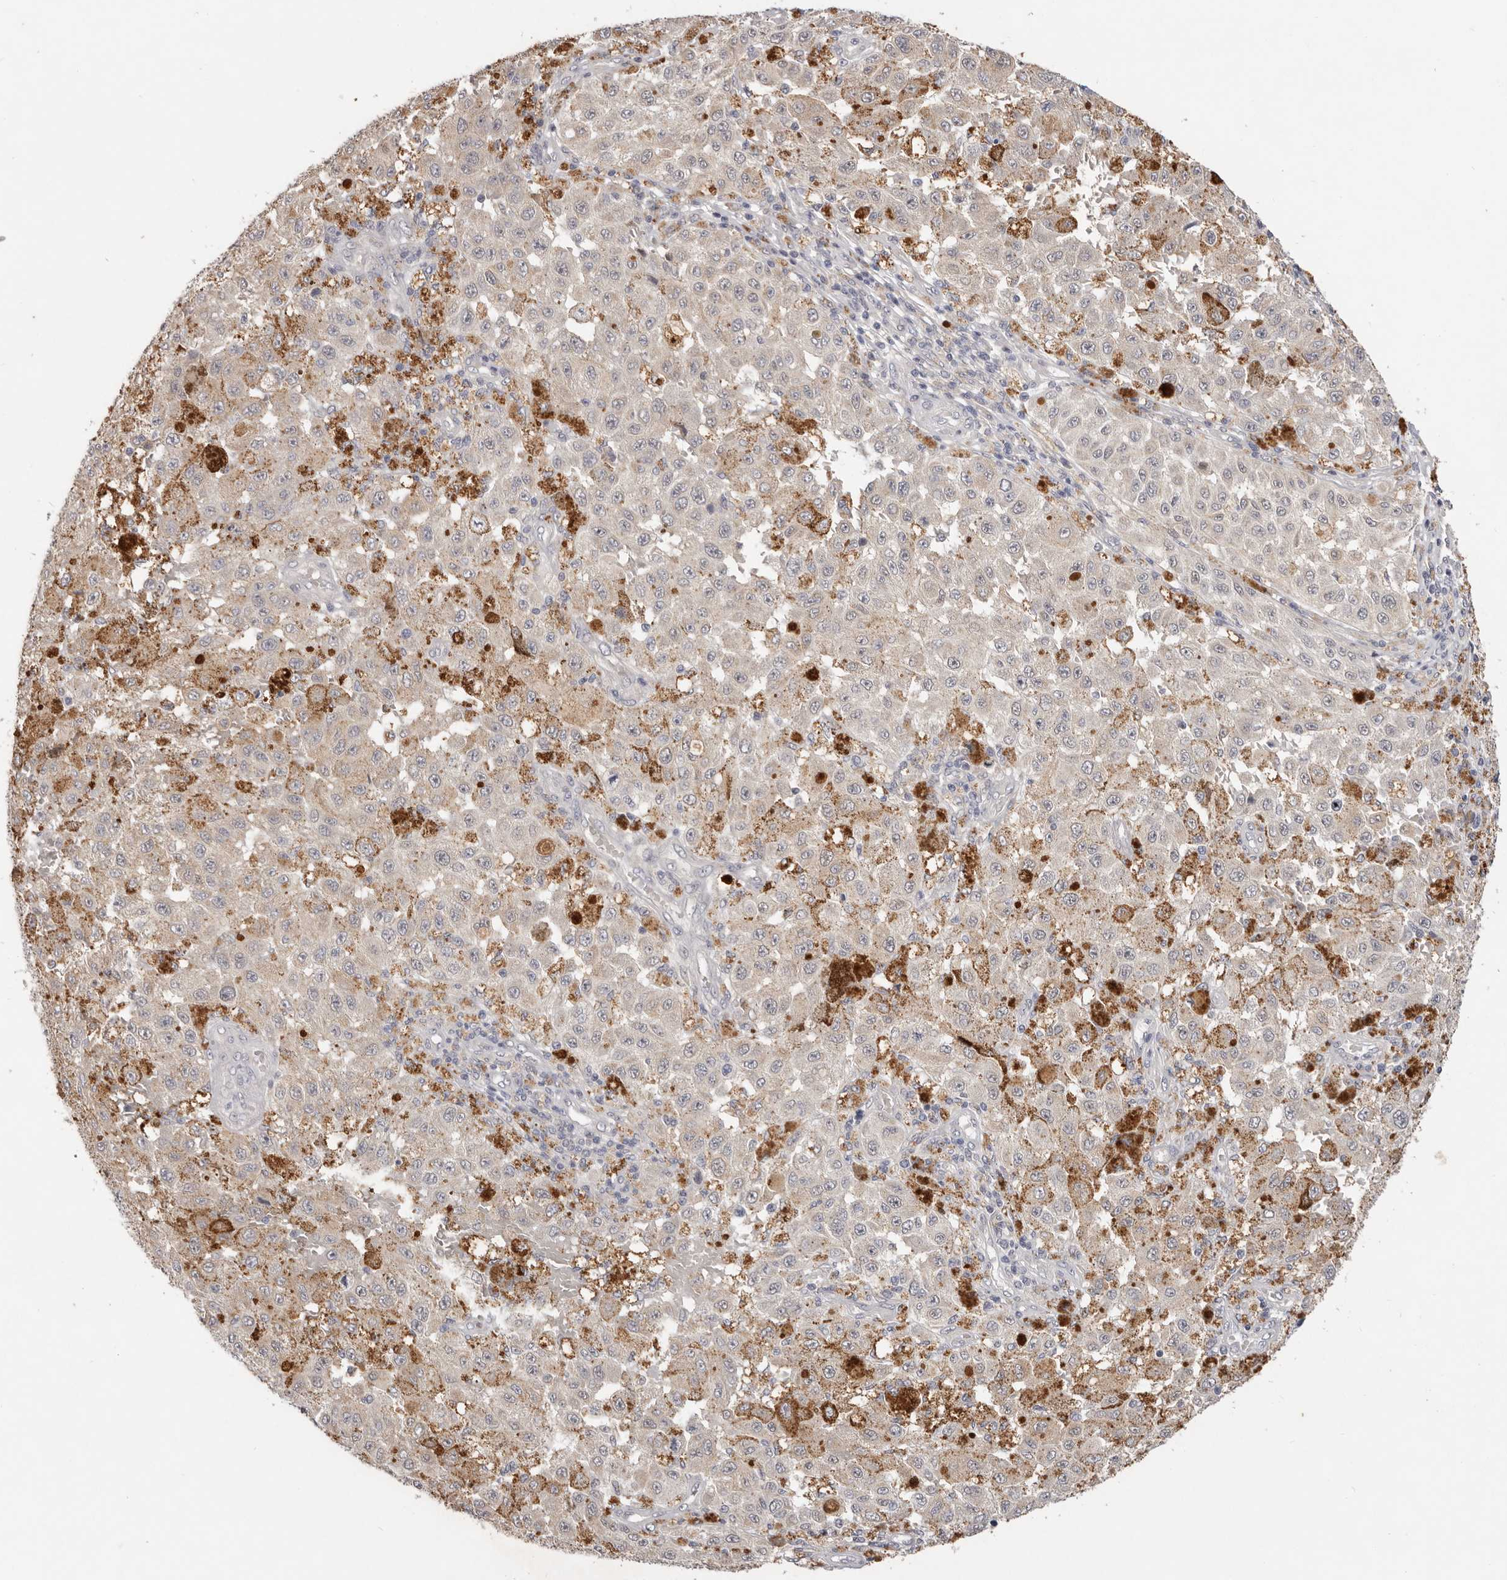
{"staining": {"intensity": "negative", "quantity": "none", "location": "none"}, "tissue": "melanoma", "cell_type": "Tumor cells", "image_type": "cancer", "snomed": [{"axis": "morphology", "description": "Malignant melanoma, NOS"}, {"axis": "topography", "description": "Skin"}], "caption": "Immunohistochemistry (IHC) histopathology image of human melanoma stained for a protein (brown), which displays no positivity in tumor cells.", "gene": "WDR77", "patient": {"sex": "female", "age": 64}}